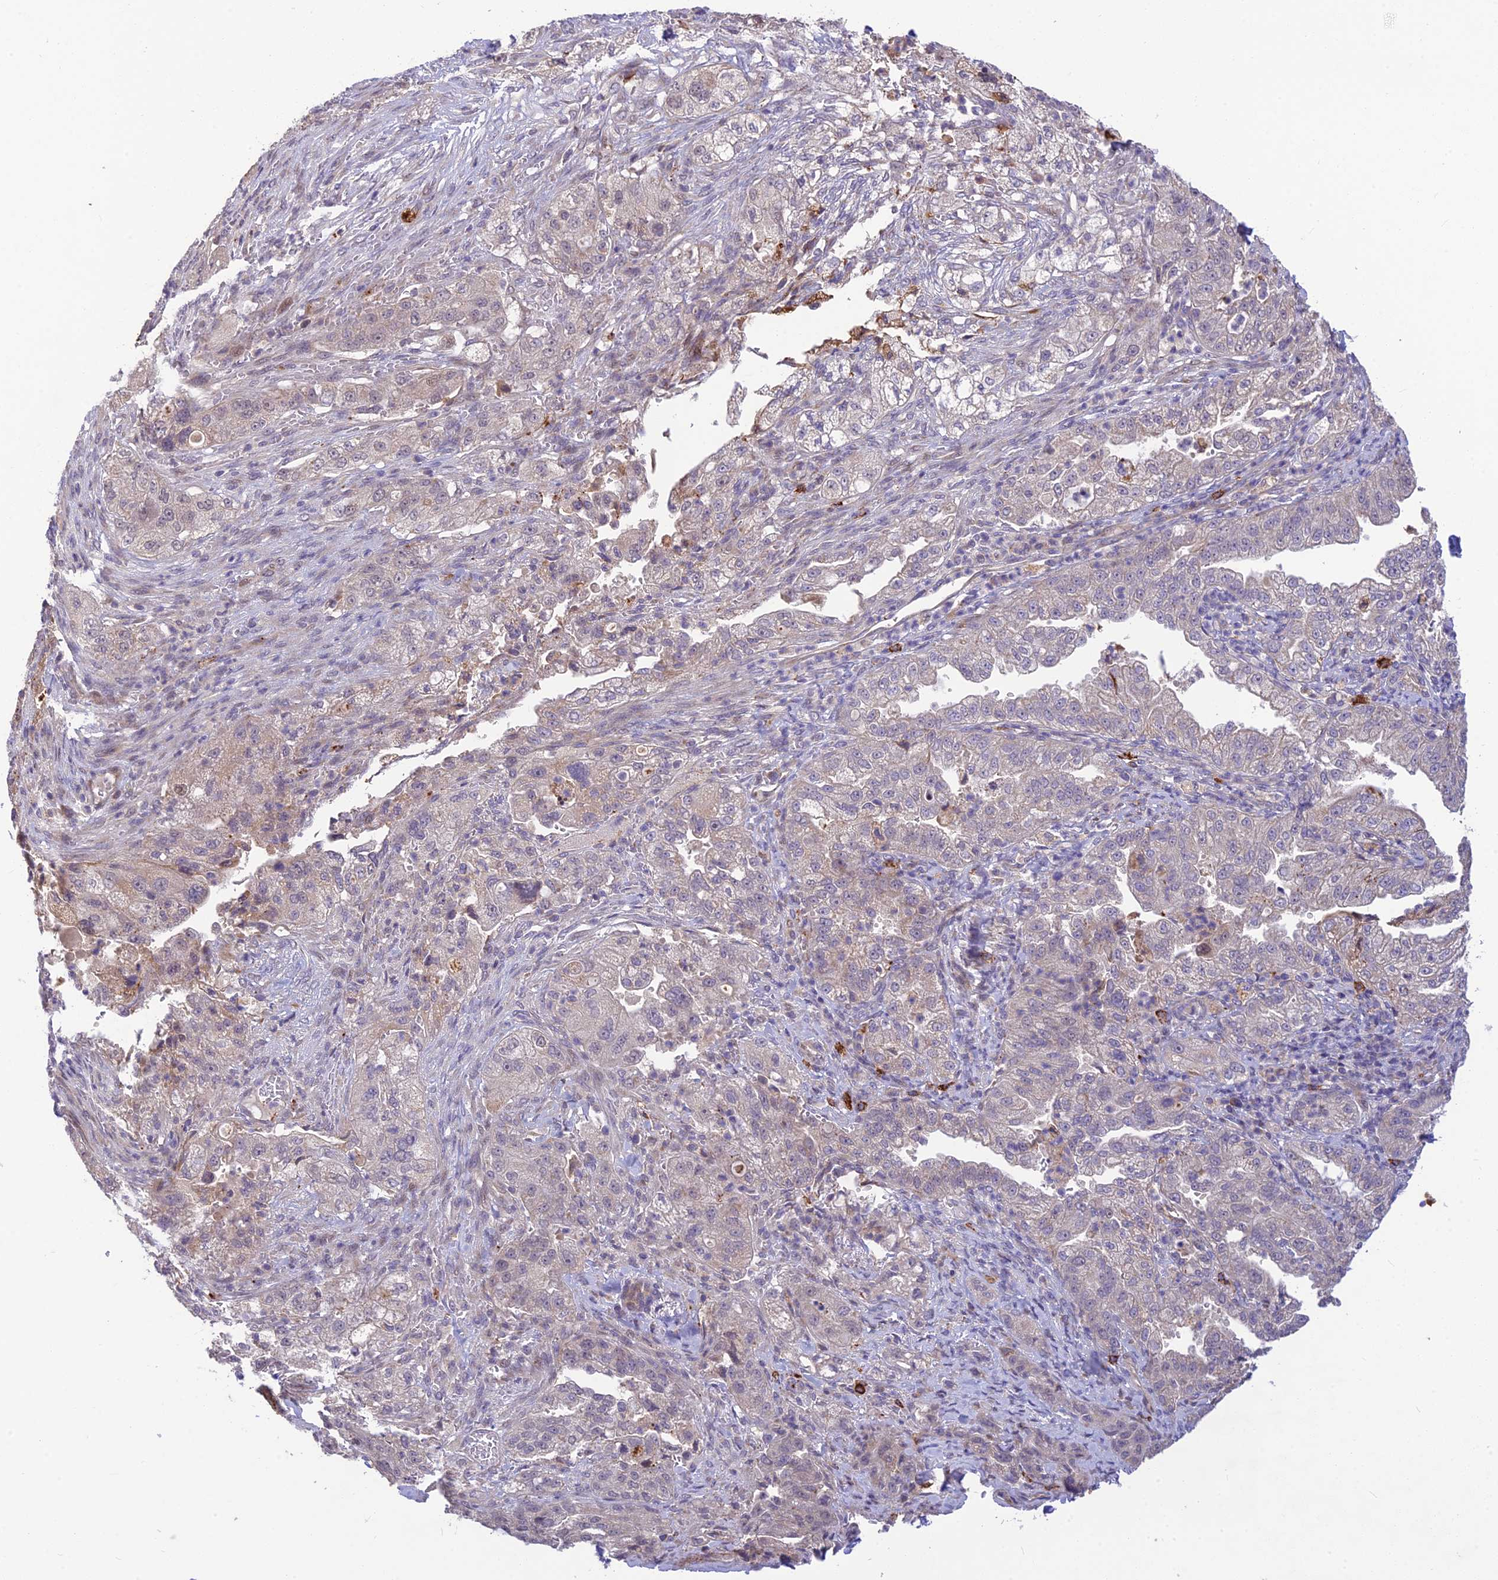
{"staining": {"intensity": "negative", "quantity": "none", "location": "none"}, "tissue": "pancreatic cancer", "cell_type": "Tumor cells", "image_type": "cancer", "snomed": [{"axis": "morphology", "description": "Adenocarcinoma, NOS"}, {"axis": "topography", "description": "Pancreas"}], "caption": "The micrograph exhibits no staining of tumor cells in adenocarcinoma (pancreatic).", "gene": "ASPDH", "patient": {"sex": "female", "age": 78}}